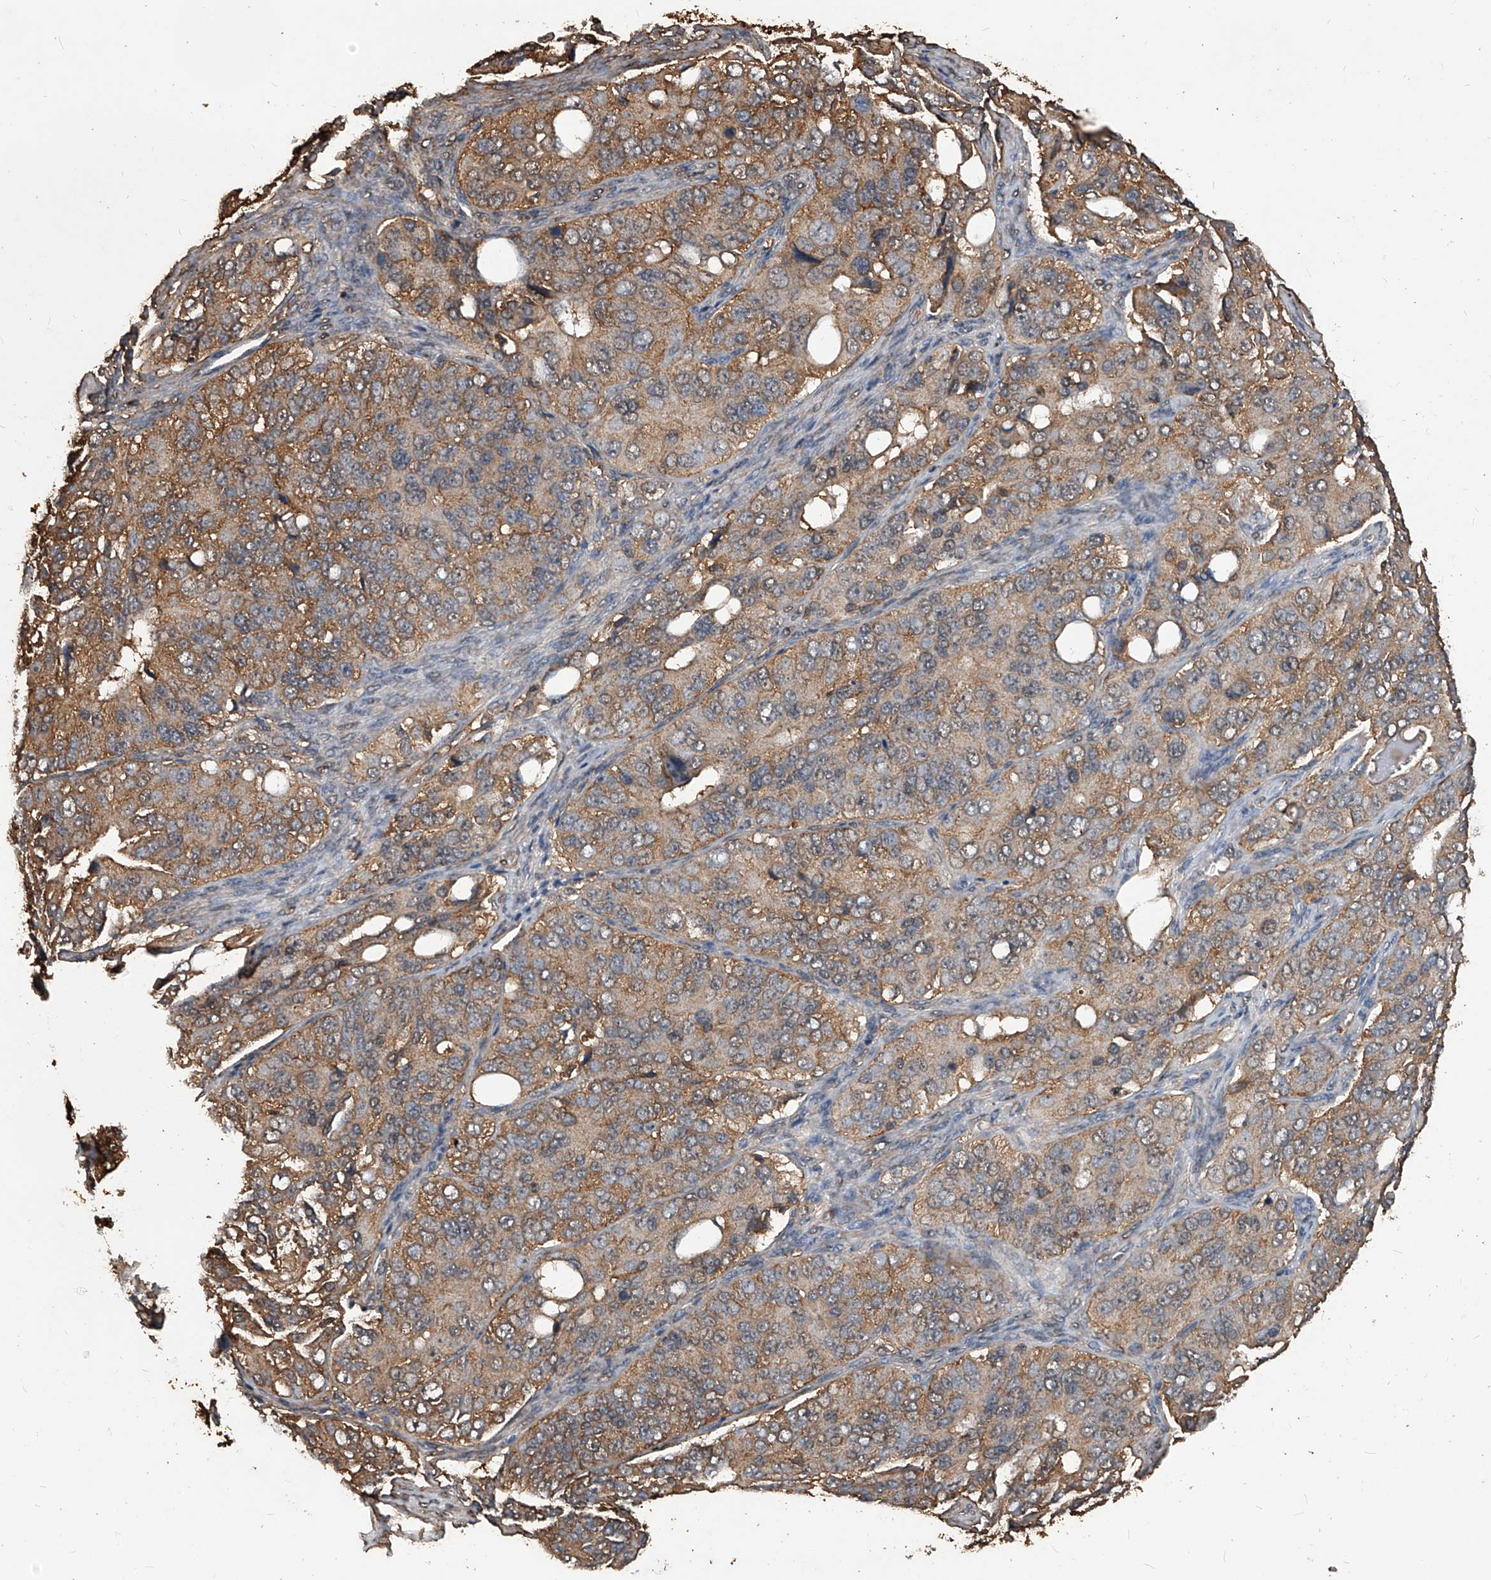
{"staining": {"intensity": "weak", "quantity": "25%-75%", "location": "cytoplasmic/membranous"}, "tissue": "ovarian cancer", "cell_type": "Tumor cells", "image_type": "cancer", "snomed": [{"axis": "morphology", "description": "Carcinoma, endometroid"}, {"axis": "topography", "description": "Ovary"}], "caption": "IHC image of ovarian cancer stained for a protein (brown), which exhibits low levels of weak cytoplasmic/membranous positivity in approximately 25%-75% of tumor cells.", "gene": "UCP2", "patient": {"sex": "female", "age": 51}}